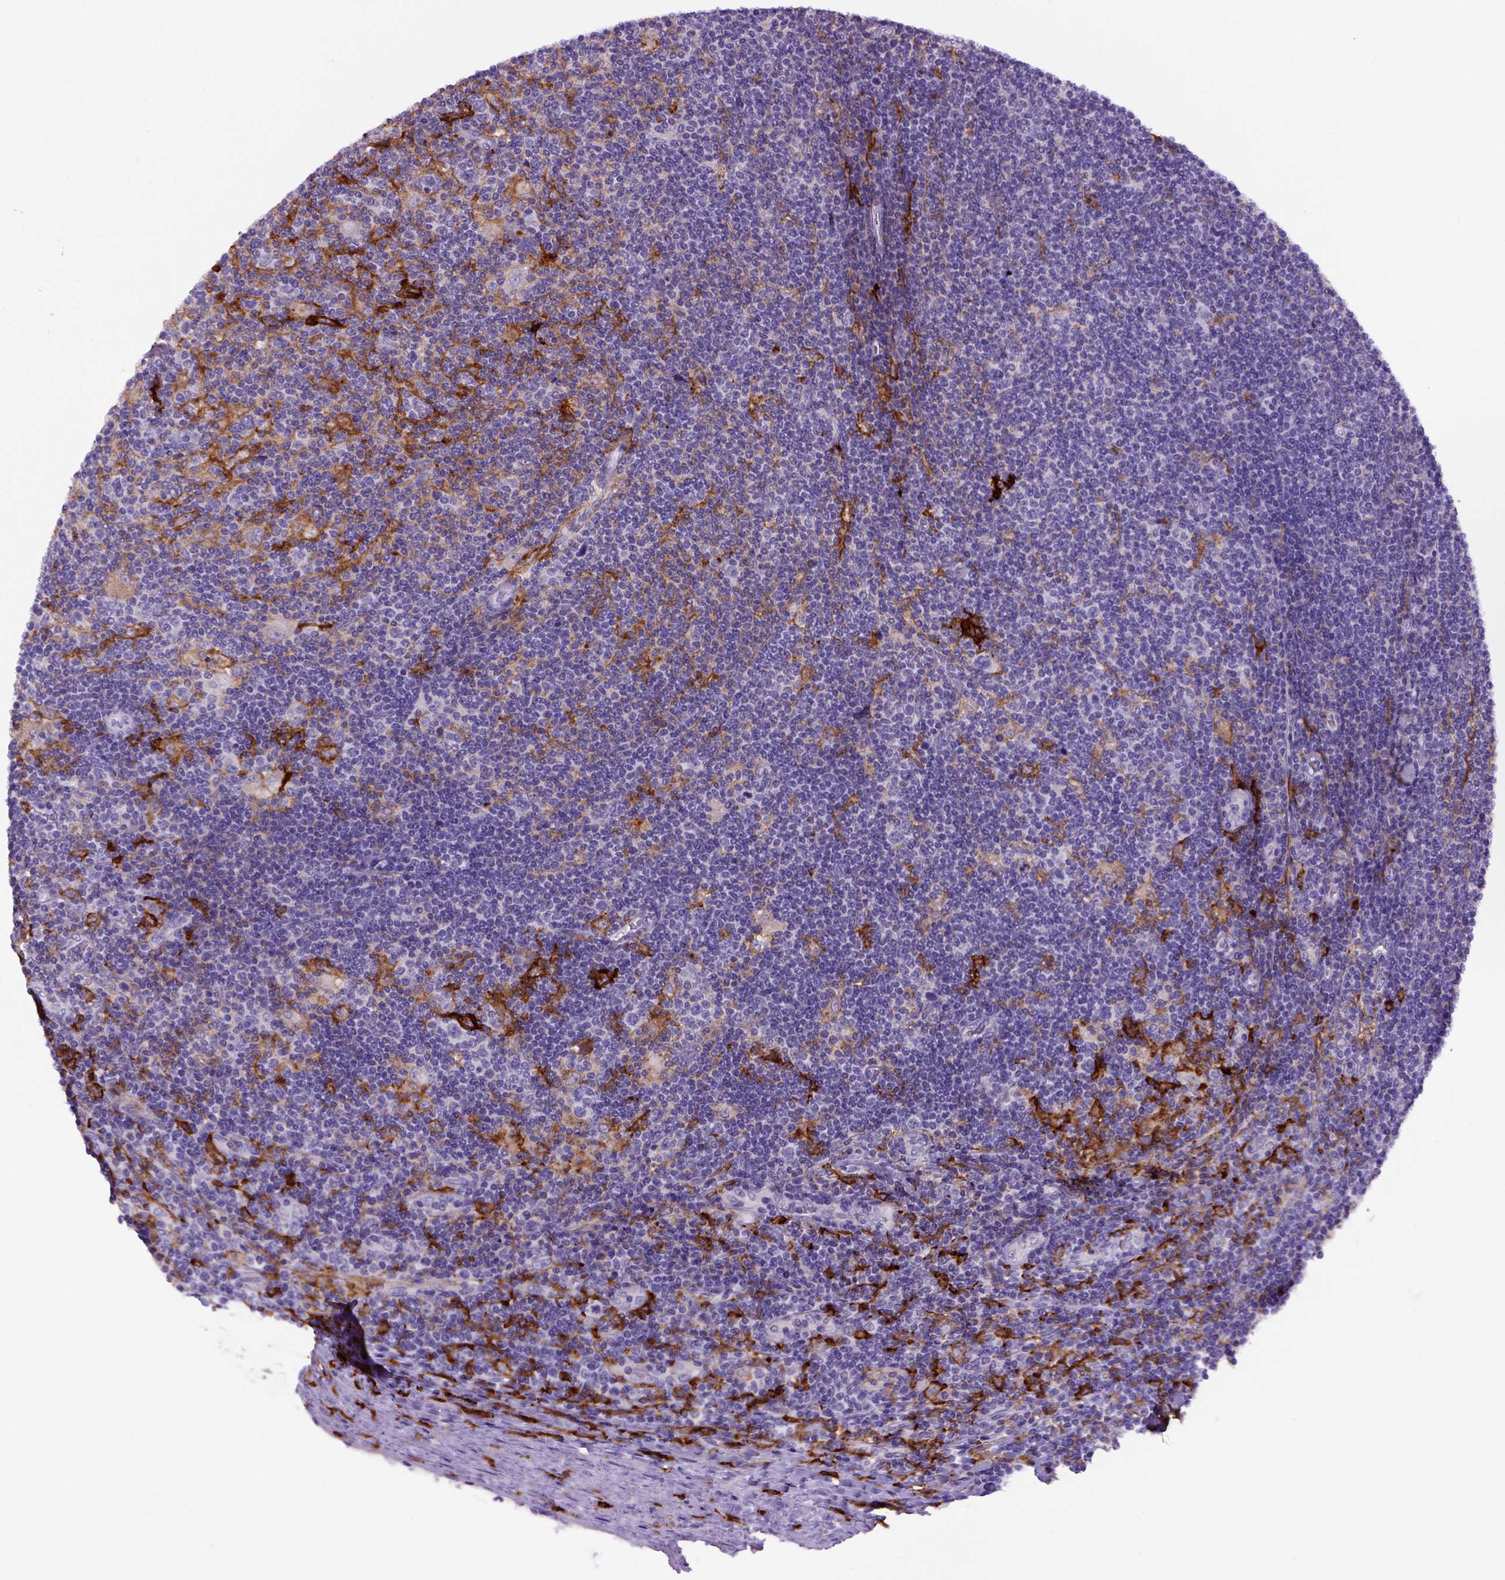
{"staining": {"intensity": "negative", "quantity": "none", "location": "none"}, "tissue": "lymphoma", "cell_type": "Tumor cells", "image_type": "cancer", "snomed": [{"axis": "morphology", "description": "Hodgkin's disease, NOS"}, {"axis": "topography", "description": "Lymph node"}], "caption": "There is no significant staining in tumor cells of lymphoma.", "gene": "CD14", "patient": {"sex": "male", "age": 40}}